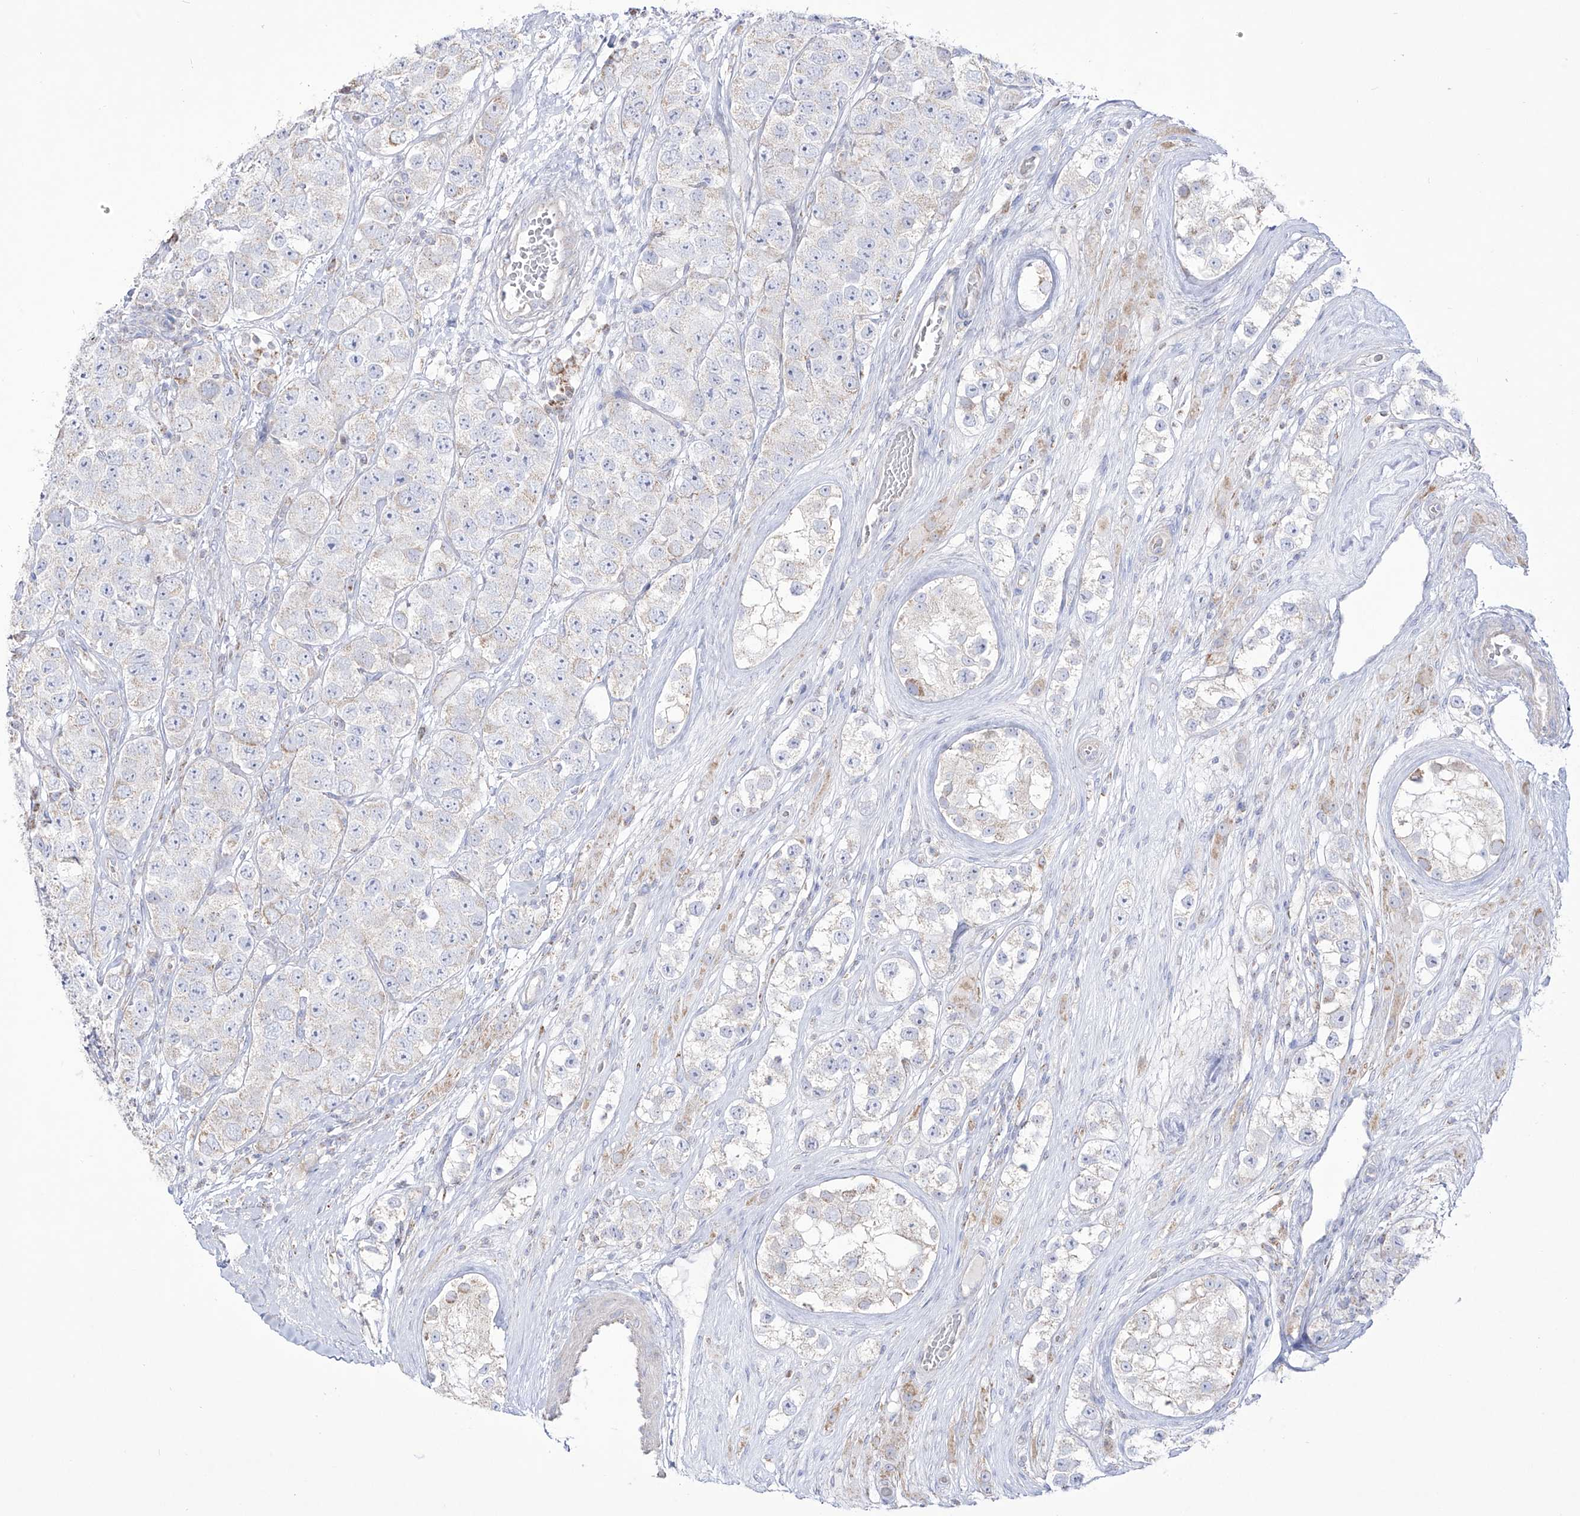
{"staining": {"intensity": "negative", "quantity": "none", "location": "none"}, "tissue": "testis cancer", "cell_type": "Tumor cells", "image_type": "cancer", "snomed": [{"axis": "morphology", "description": "Seminoma, NOS"}, {"axis": "topography", "description": "Testis"}], "caption": "High power microscopy photomicrograph of an IHC histopathology image of testis seminoma, revealing no significant expression in tumor cells.", "gene": "RCHY1", "patient": {"sex": "male", "age": 28}}